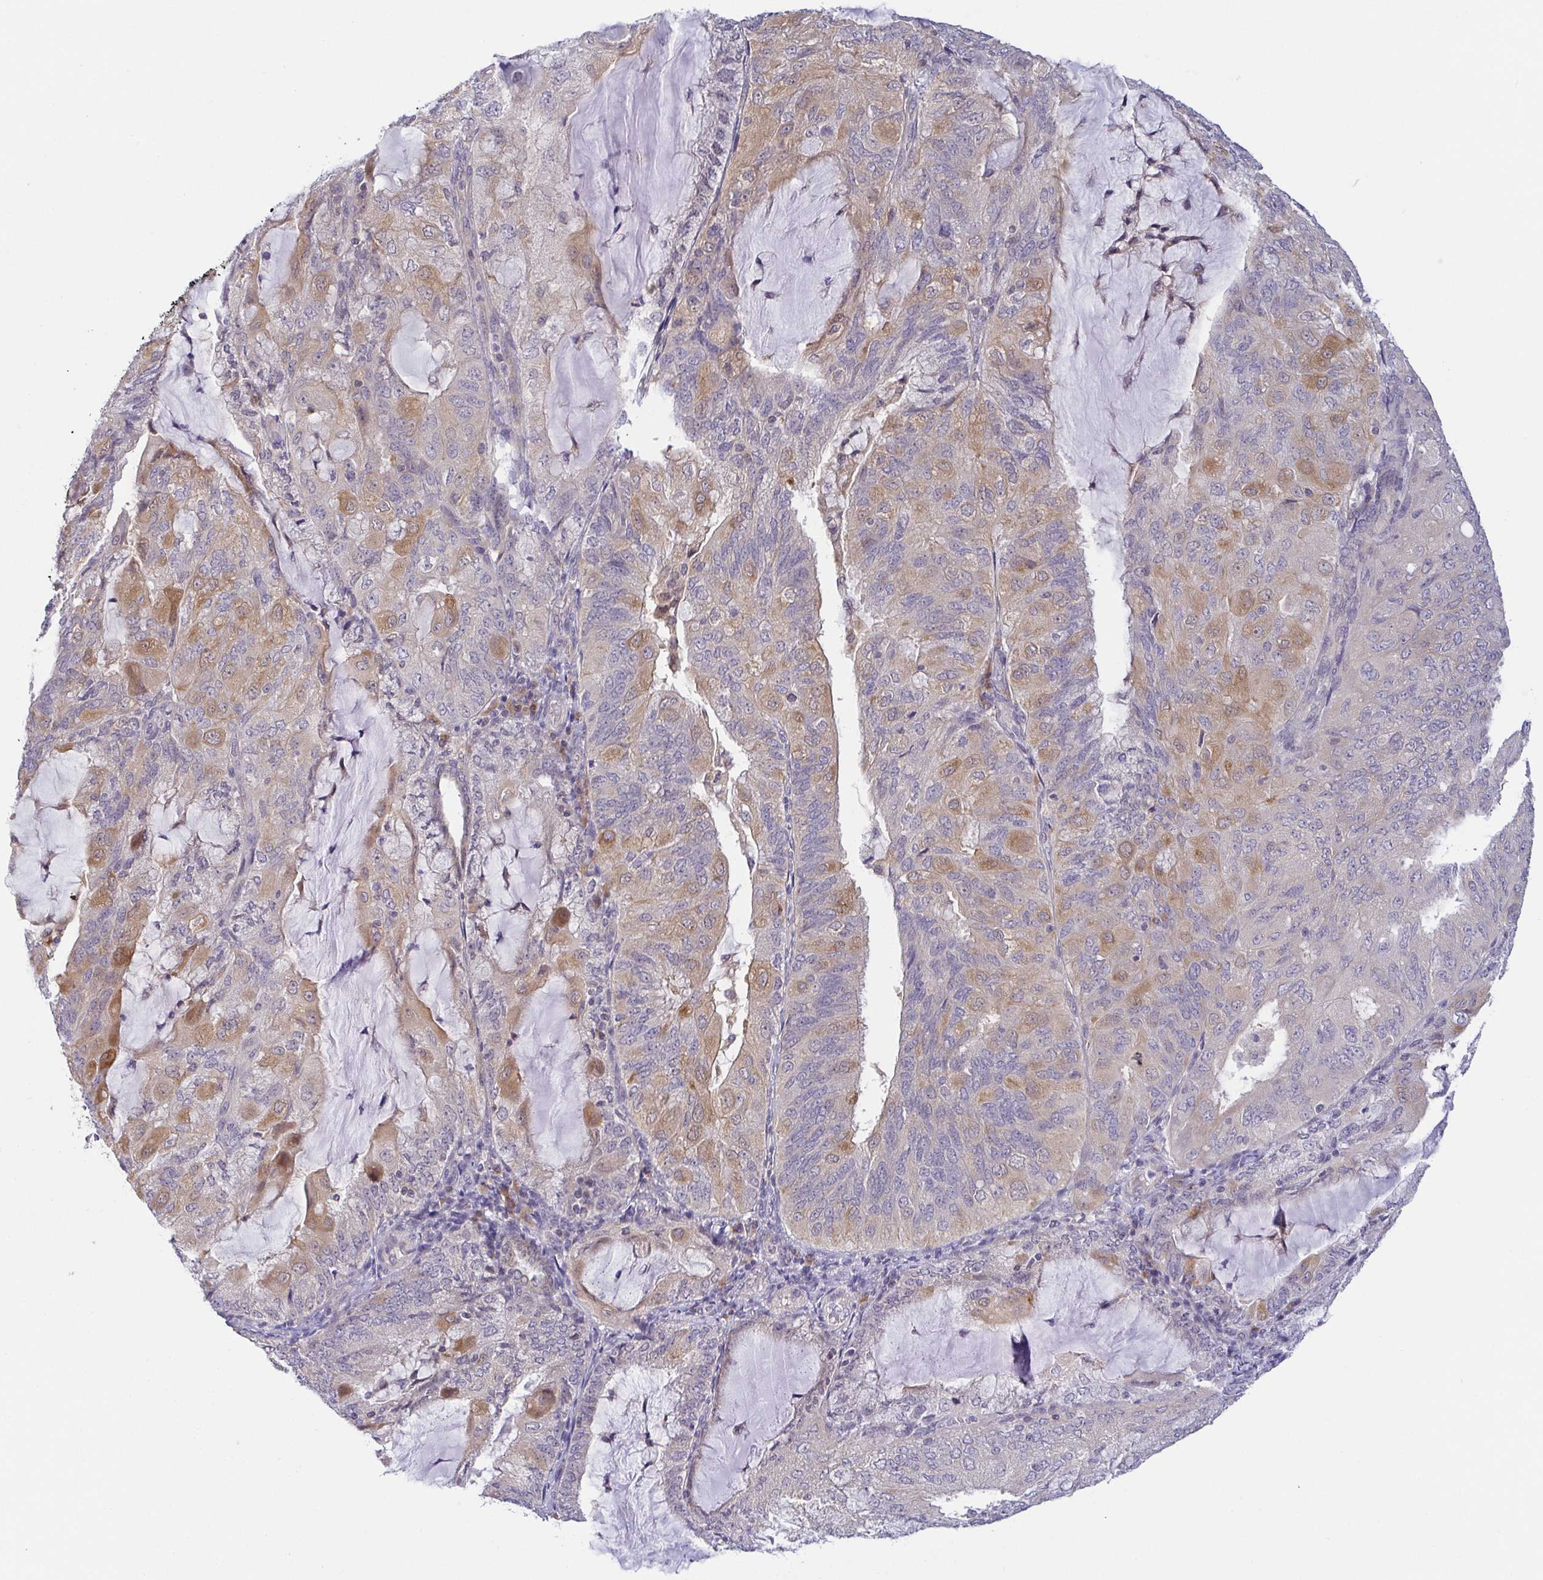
{"staining": {"intensity": "moderate", "quantity": "<25%", "location": "cytoplasmic/membranous"}, "tissue": "endometrial cancer", "cell_type": "Tumor cells", "image_type": "cancer", "snomed": [{"axis": "morphology", "description": "Adenocarcinoma, NOS"}, {"axis": "topography", "description": "Endometrium"}], "caption": "Human endometrial cancer stained for a protein (brown) exhibits moderate cytoplasmic/membranous positive positivity in about <25% of tumor cells.", "gene": "BCL2L1", "patient": {"sex": "female", "age": 81}}